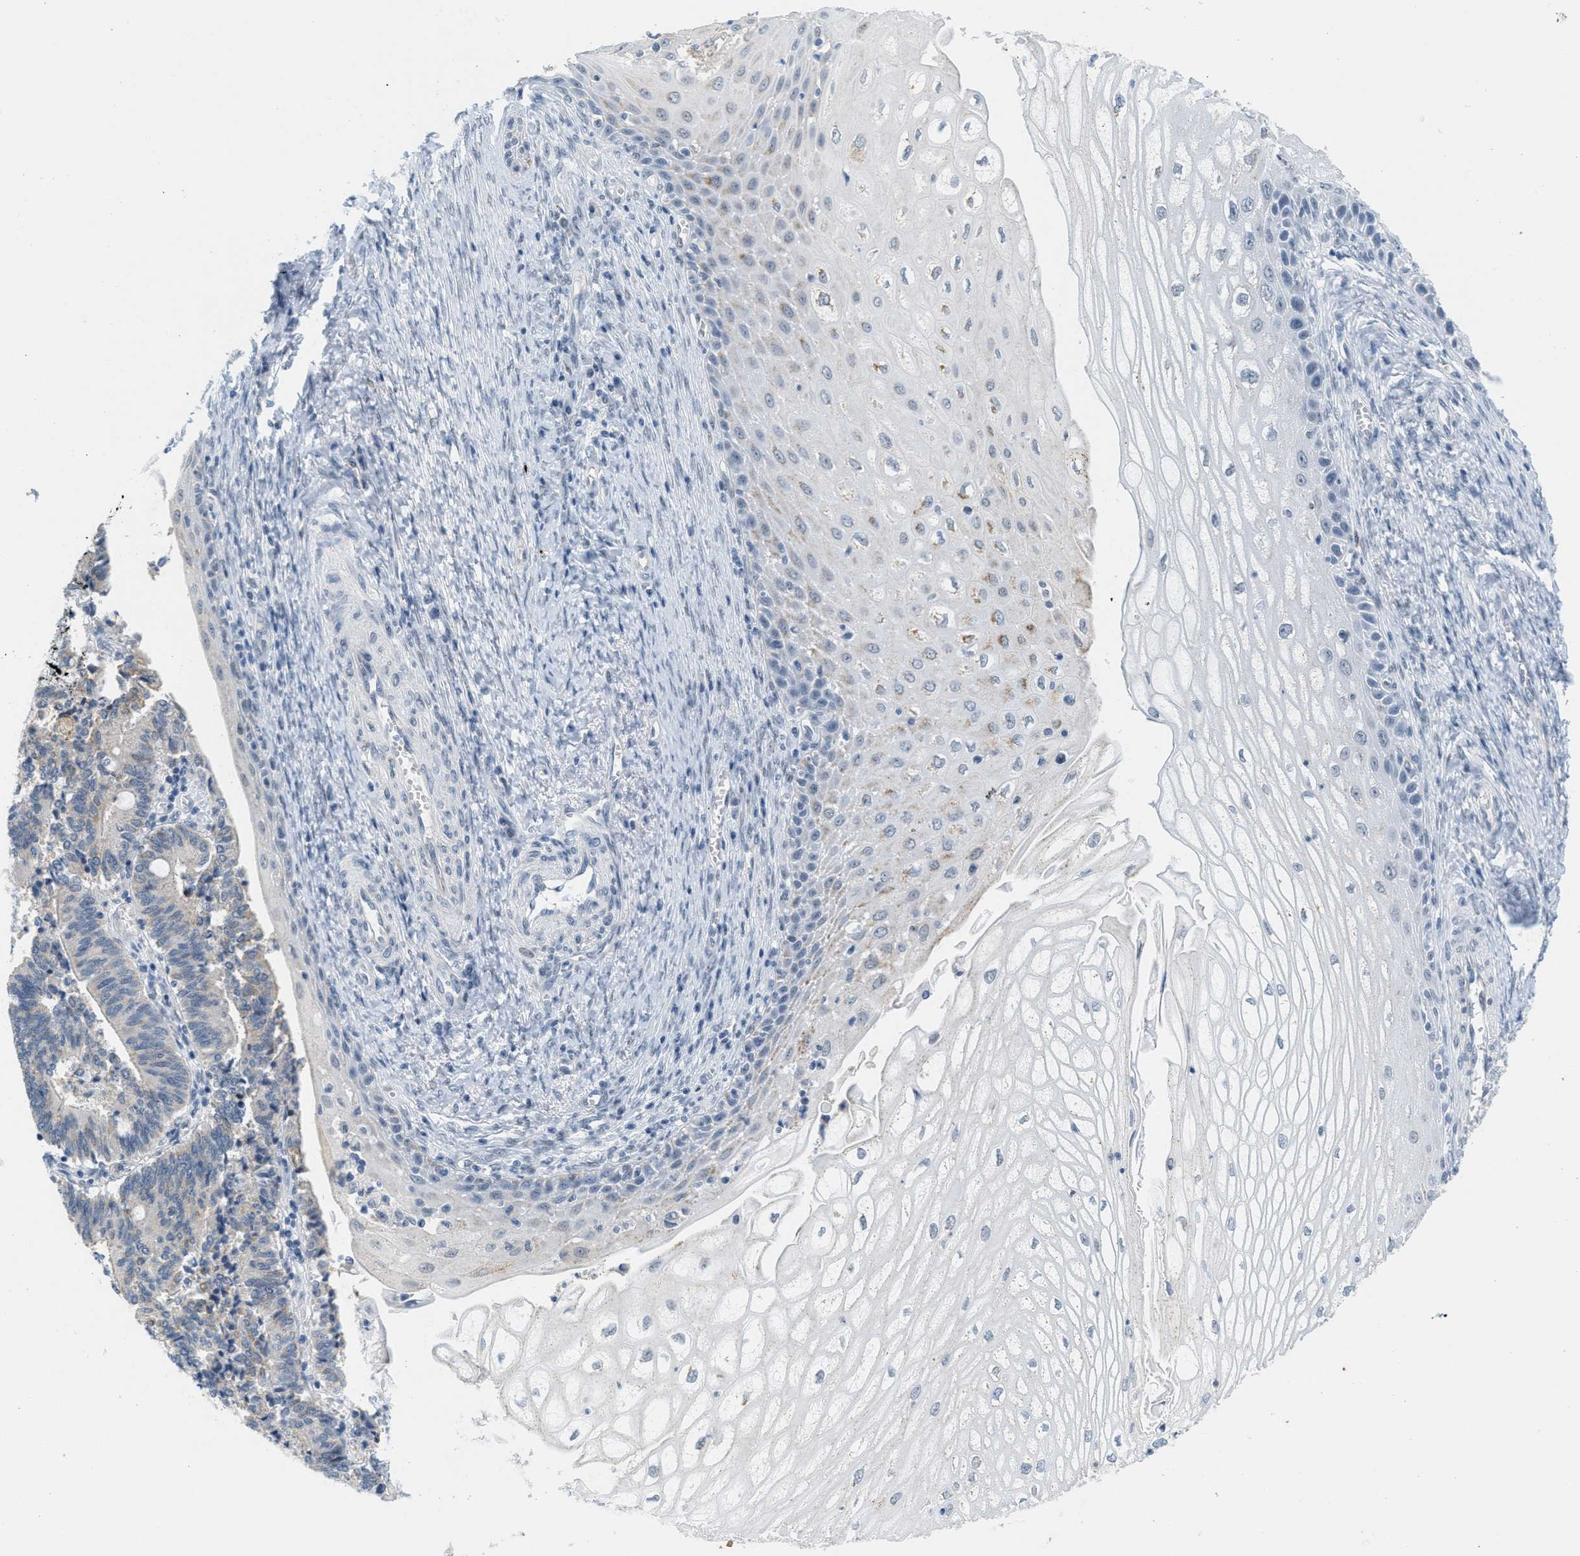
{"staining": {"intensity": "negative", "quantity": "none", "location": "none"}, "tissue": "cervical cancer", "cell_type": "Tumor cells", "image_type": "cancer", "snomed": [{"axis": "morphology", "description": "Adenocarcinoma, NOS"}, {"axis": "topography", "description": "Cervix"}], "caption": "This image is of cervical cancer (adenocarcinoma) stained with immunohistochemistry (IHC) to label a protein in brown with the nuclei are counter-stained blue. There is no expression in tumor cells.", "gene": "HS3ST2", "patient": {"sex": "female", "age": 44}}